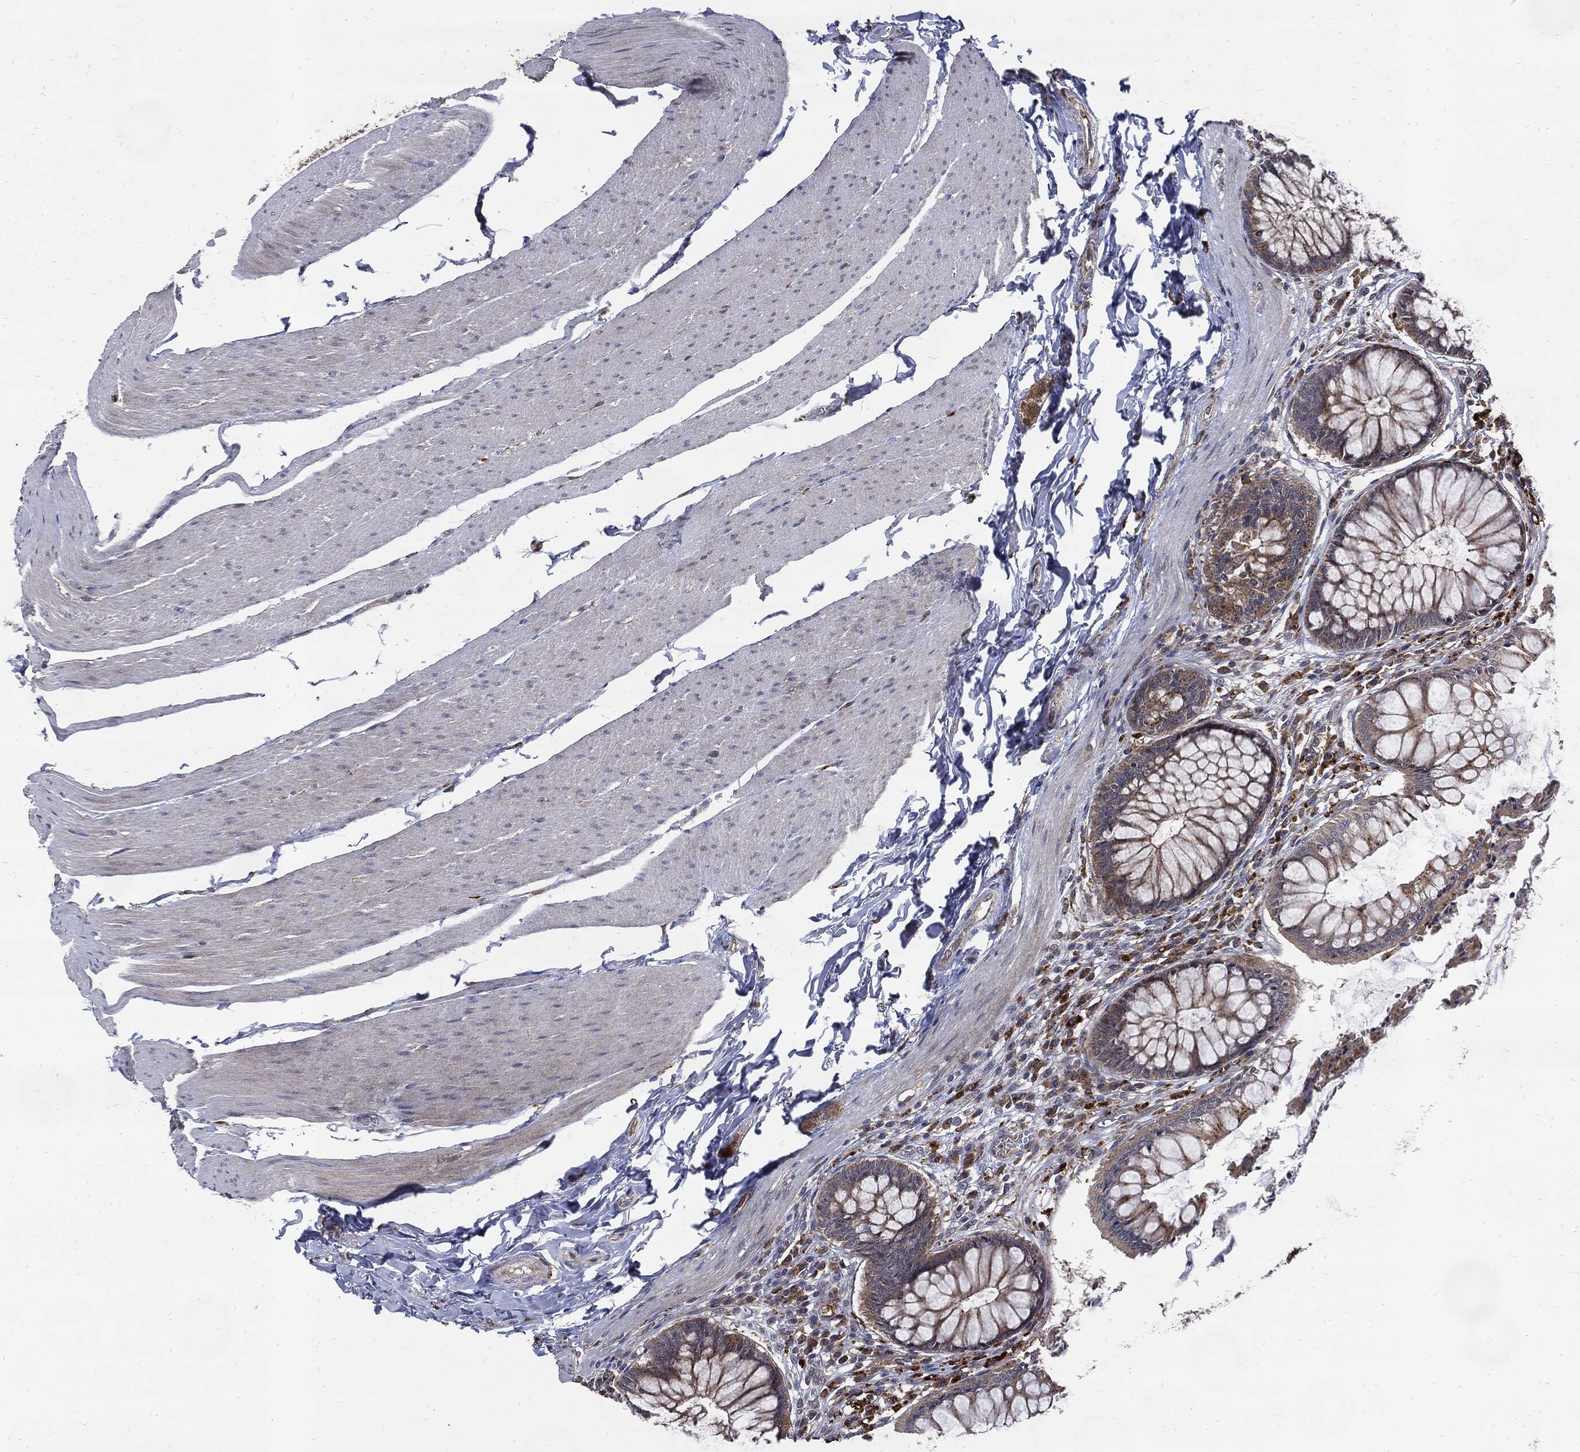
{"staining": {"intensity": "moderate", "quantity": "25%-75%", "location": "cytoplasmic/membranous"}, "tissue": "rectum", "cell_type": "Glandular cells", "image_type": "normal", "snomed": [{"axis": "morphology", "description": "Normal tissue, NOS"}, {"axis": "topography", "description": "Rectum"}], "caption": "Immunohistochemical staining of unremarkable human rectum exhibits moderate cytoplasmic/membranous protein expression in approximately 25%-75% of glandular cells. Nuclei are stained in blue.", "gene": "SLC31A2", "patient": {"sex": "female", "age": 58}}